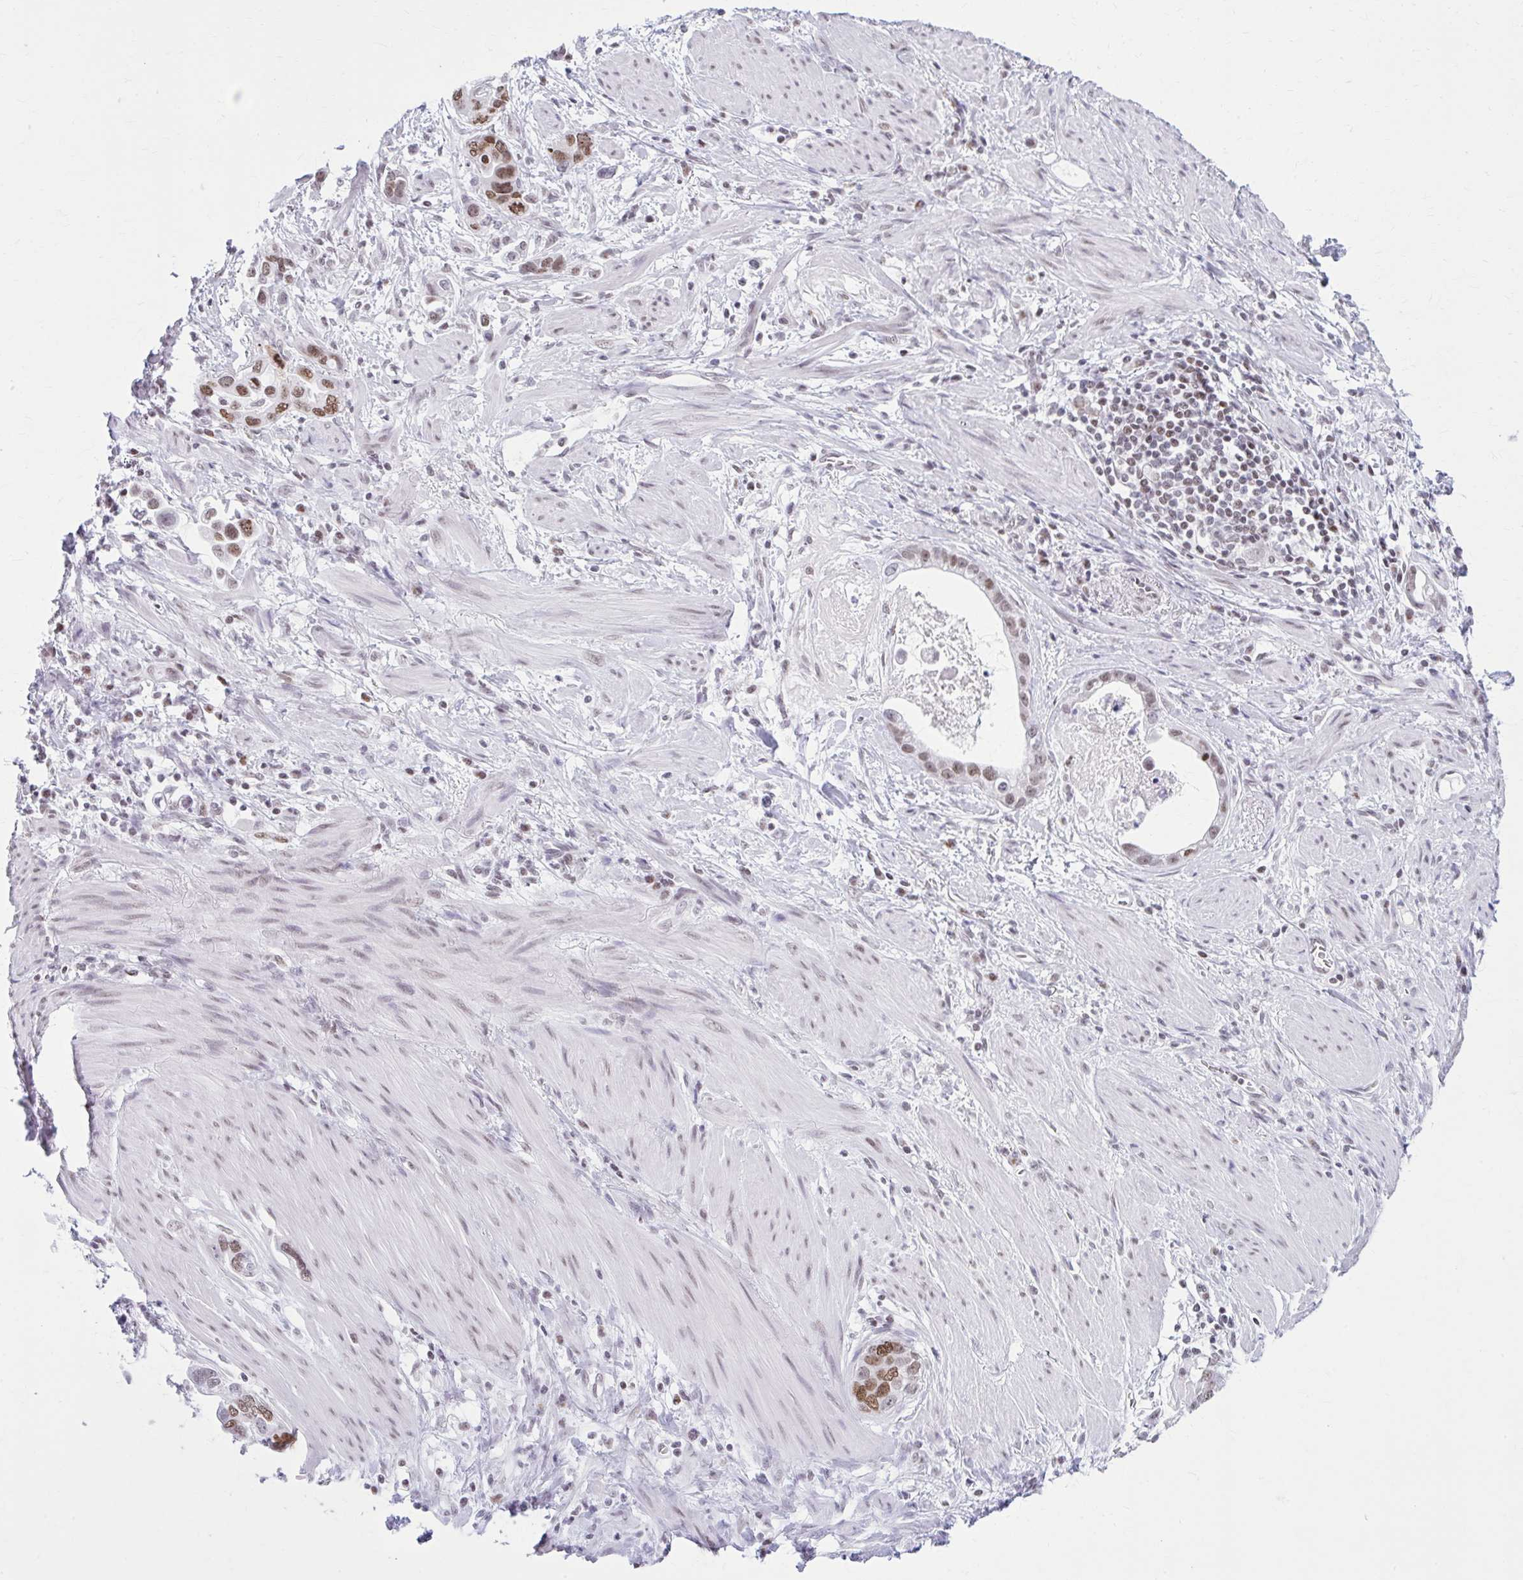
{"staining": {"intensity": "moderate", "quantity": ">75%", "location": "nuclear"}, "tissue": "stomach cancer", "cell_type": "Tumor cells", "image_type": "cancer", "snomed": [{"axis": "morphology", "description": "Adenocarcinoma, NOS"}, {"axis": "topography", "description": "Stomach, lower"}], "caption": "Protein expression analysis of stomach adenocarcinoma demonstrates moderate nuclear expression in about >75% of tumor cells.", "gene": "PABIR1", "patient": {"sex": "female", "age": 93}}